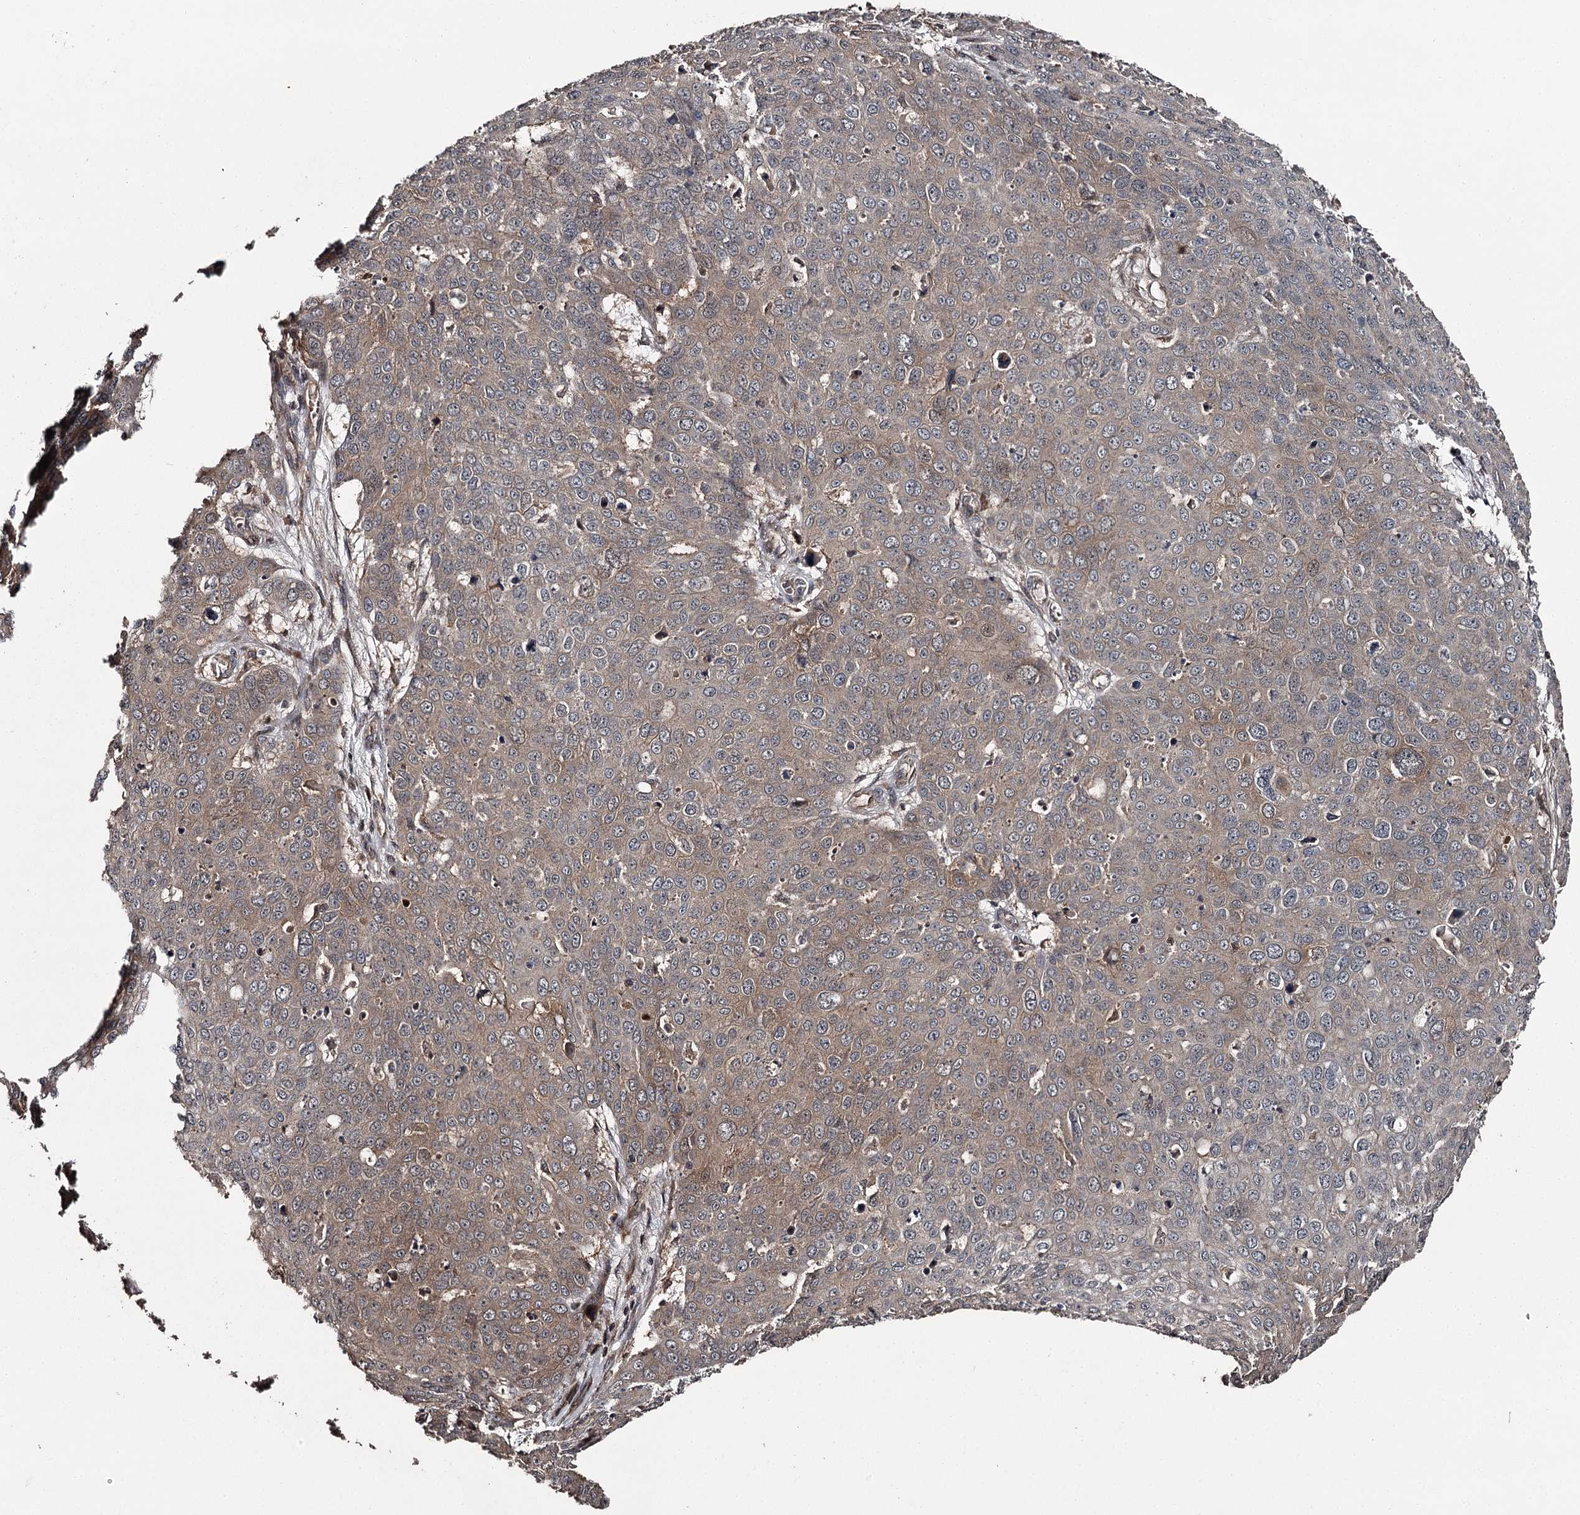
{"staining": {"intensity": "moderate", "quantity": "<25%", "location": "cytoplasmic/membranous"}, "tissue": "skin cancer", "cell_type": "Tumor cells", "image_type": "cancer", "snomed": [{"axis": "morphology", "description": "Squamous cell carcinoma, NOS"}, {"axis": "topography", "description": "Skin"}], "caption": "Skin squamous cell carcinoma stained with a protein marker shows moderate staining in tumor cells.", "gene": "RAB21", "patient": {"sex": "male", "age": 71}}